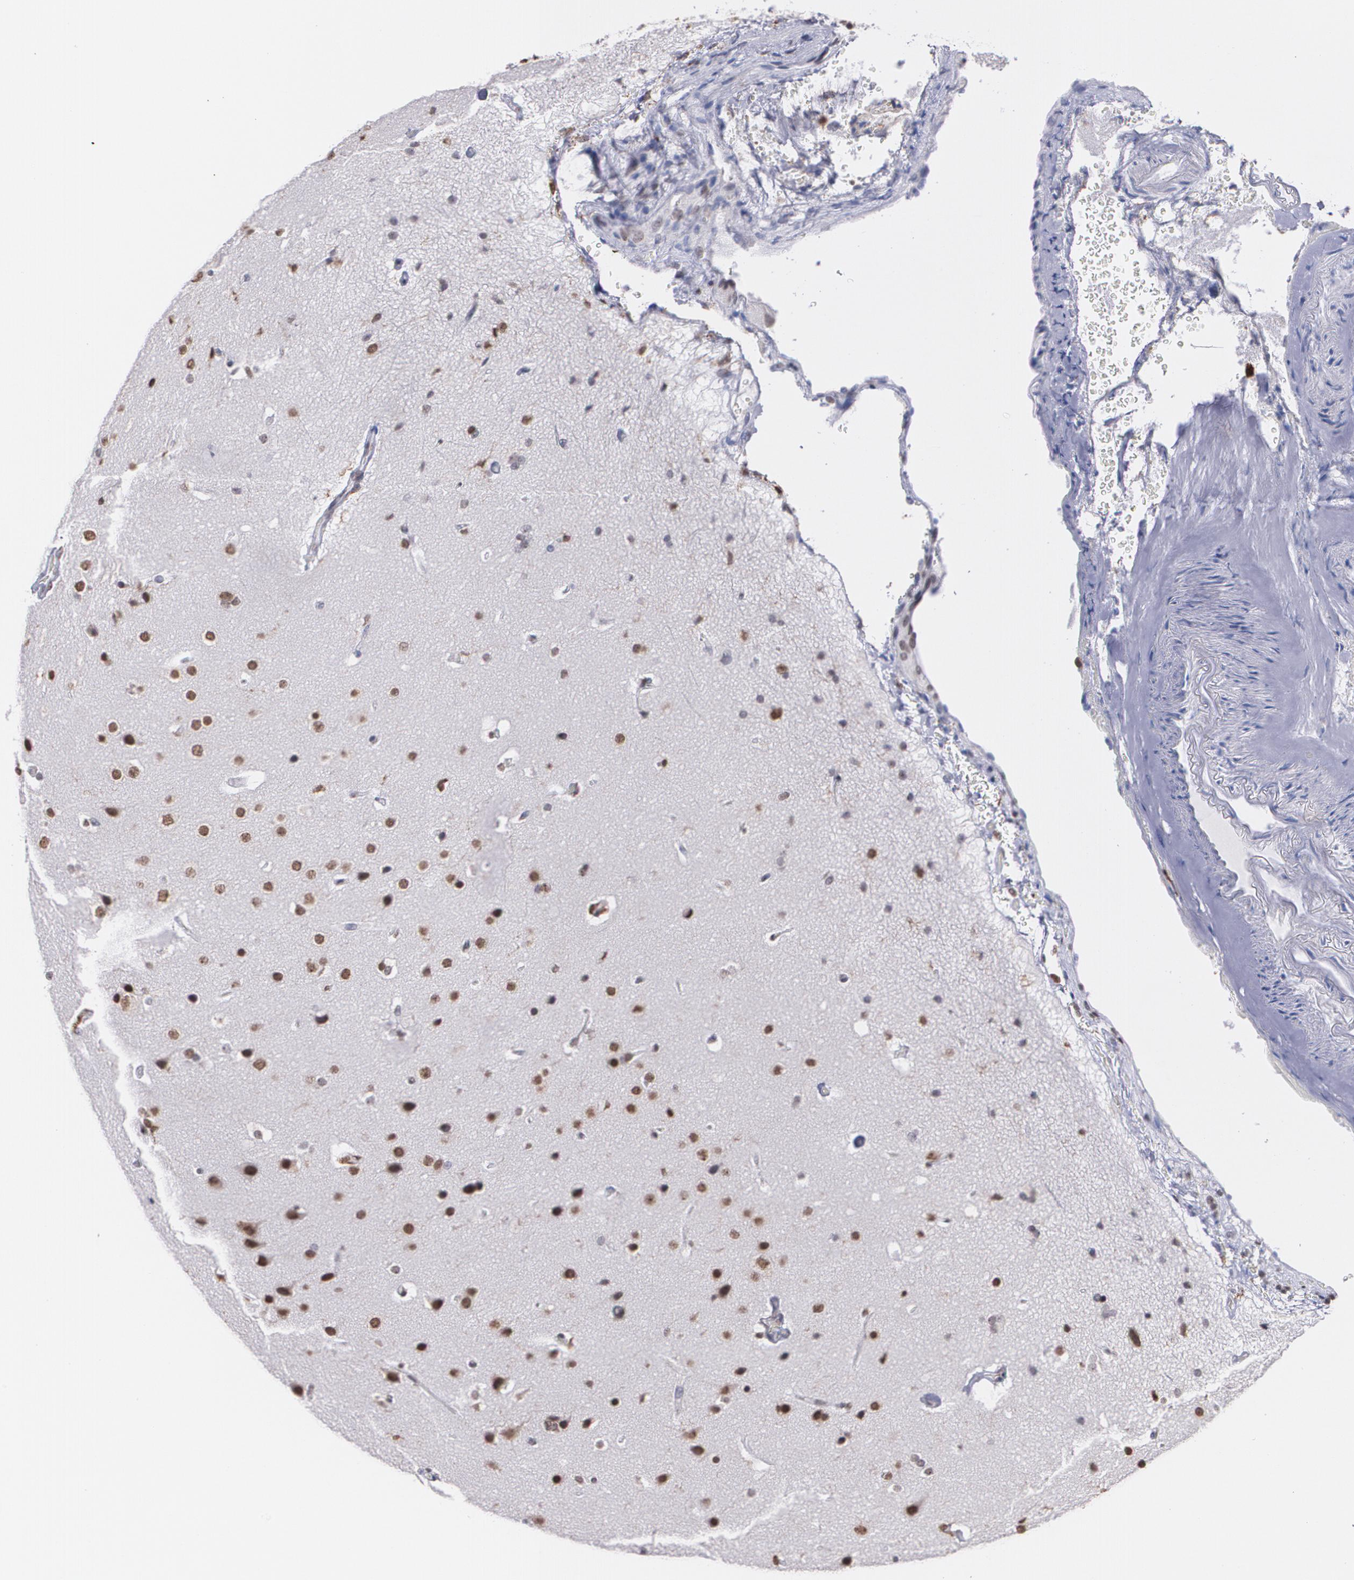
{"staining": {"intensity": "negative", "quantity": "none", "location": "none"}, "tissue": "glioma", "cell_type": "Tumor cells", "image_type": "cancer", "snomed": [{"axis": "morphology", "description": "Glioma, malignant, Low grade"}, {"axis": "topography", "description": "Cerebral cortex"}], "caption": "Malignant low-grade glioma was stained to show a protein in brown. There is no significant expression in tumor cells.", "gene": "NCF2", "patient": {"sex": "female", "age": 47}}